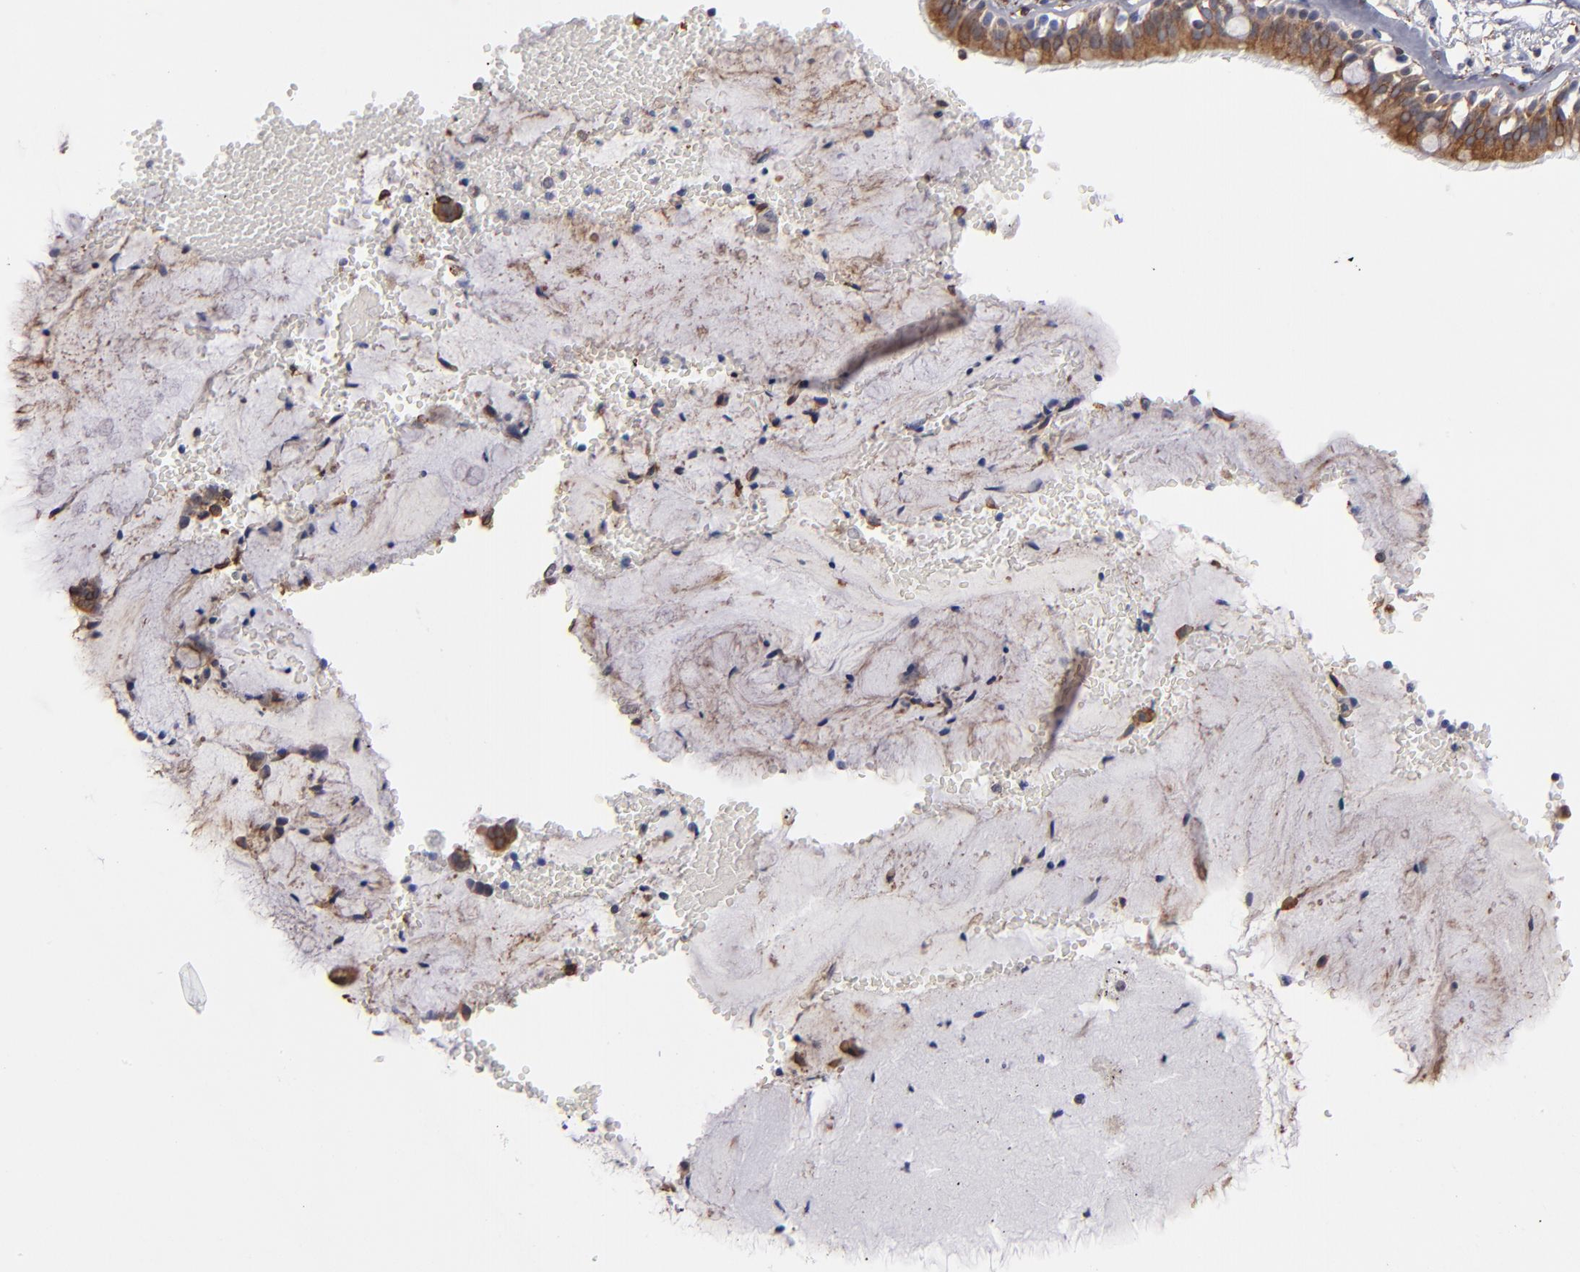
{"staining": {"intensity": "moderate", "quantity": ">75%", "location": "cytoplasmic/membranous"}, "tissue": "bronchus", "cell_type": "Respiratory epithelial cells", "image_type": "normal", "snomed": [{"axis": "morphology", "description": "Normal tissue, NOS"}, {"axis": "topography", "description": "Bronchus"}, {"axis": "topography", "description": "Lung"}], "caption": "The histopathology image exhibits immunohistochemical staining of unremarkable bronchus. There is moderate cytoplasmic/membranous positivity is appreciated in about >75% of respiratory epithelial cells.", "gene": "PGRMC1", "patient": {"sex": "female", "age": 56}}